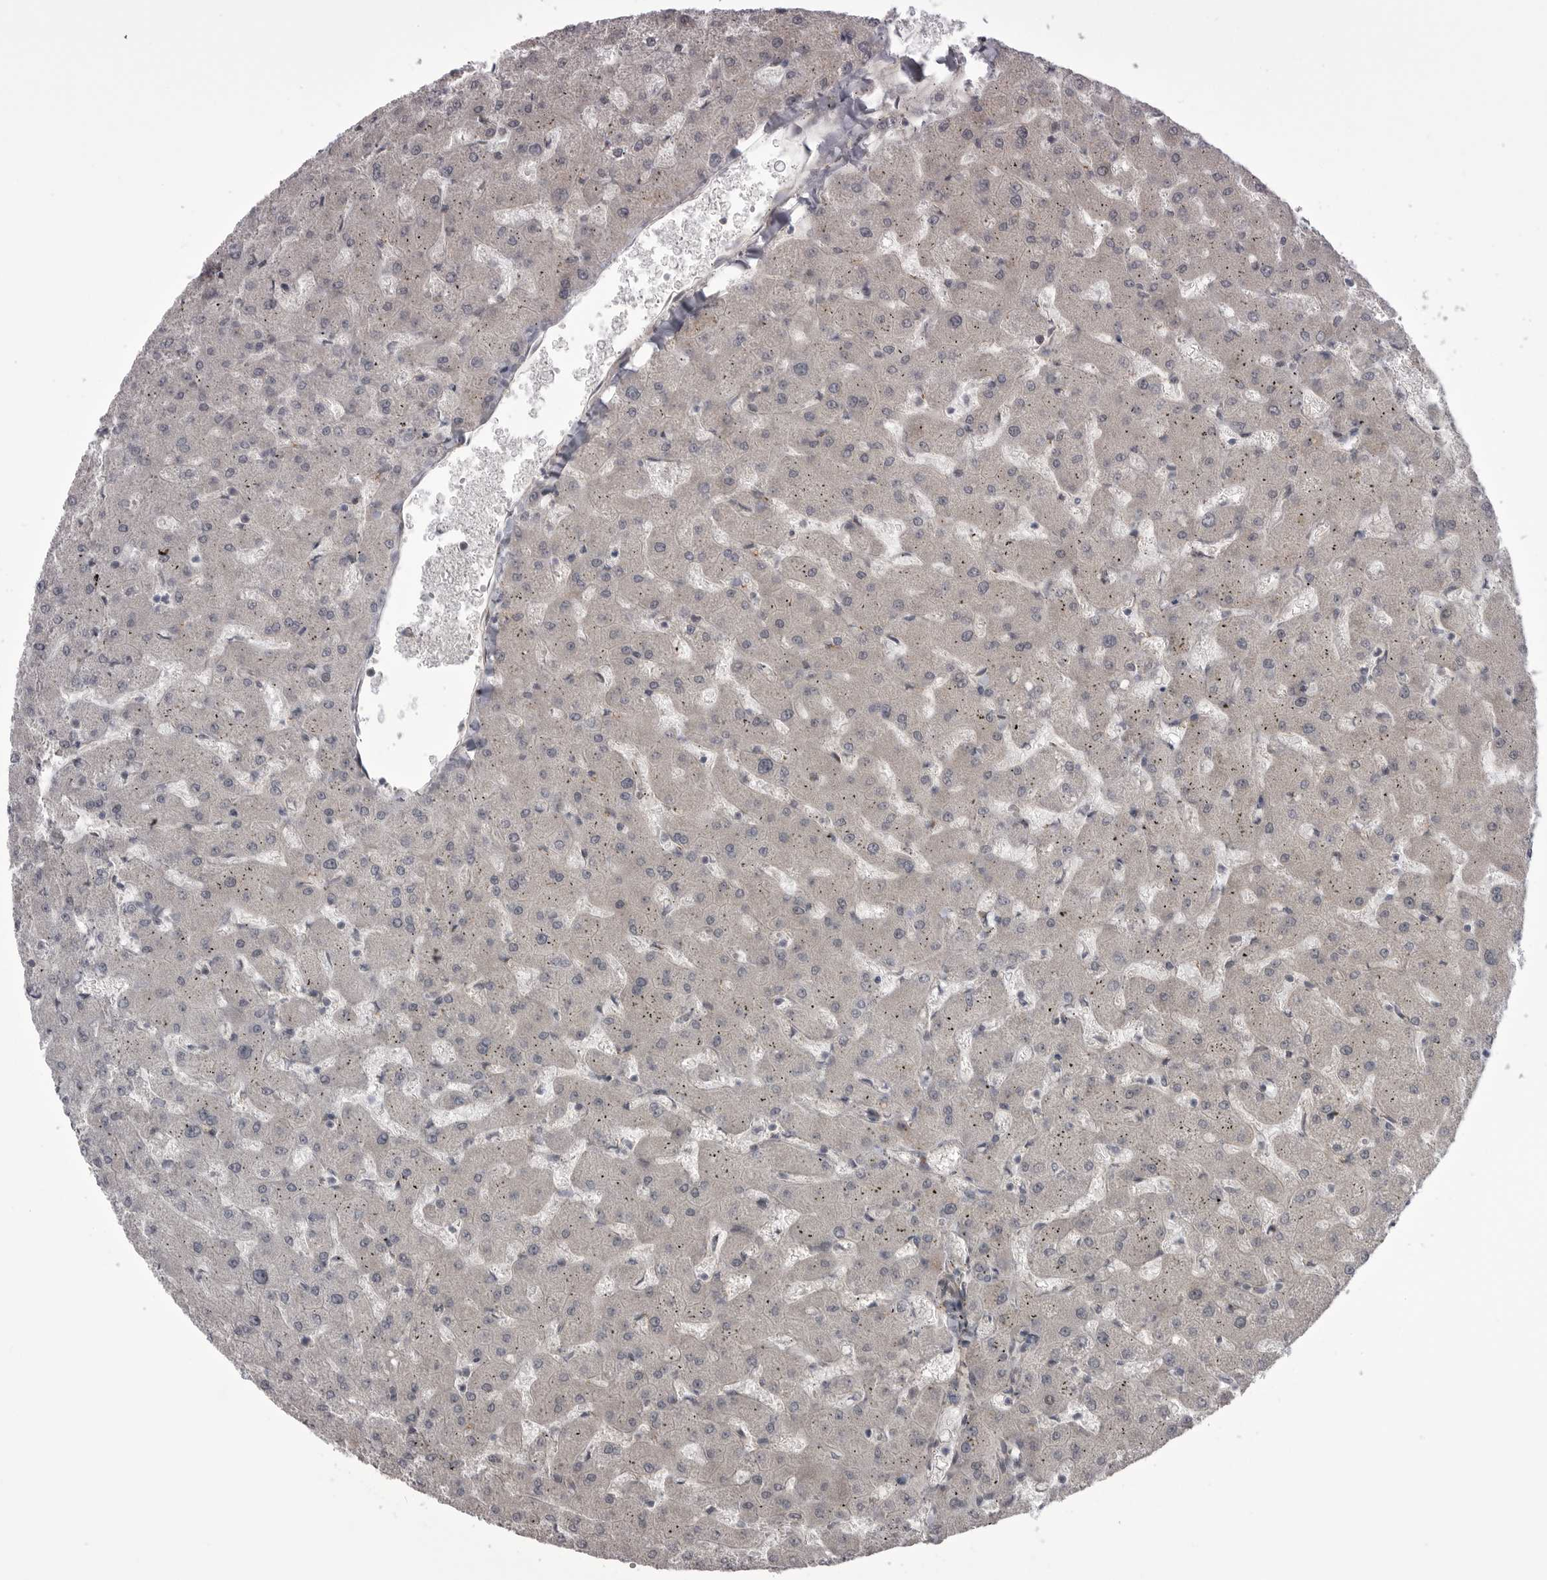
{"staining": {"intensity": "weak", "quantity": "25%-75%", "location": "cytoplasmic/membranous"}, "tissue": "liver", "cell_type": "Cholangiocytes", "image_type": "normal", "snomed": [{"axis": "morphology", "description": "Normal tissue, NOS"}, {"axis": "topography", "description": "Liver"}], "caption": "A micrograph showing weak cytoplasmic/membranous staining in about 25%-75% of cholangiocytes in normal liver, as visualized by brown immunohistochemical staining.", "gene": "PDCL", "patient": {"sex": "female", "age": 63}}